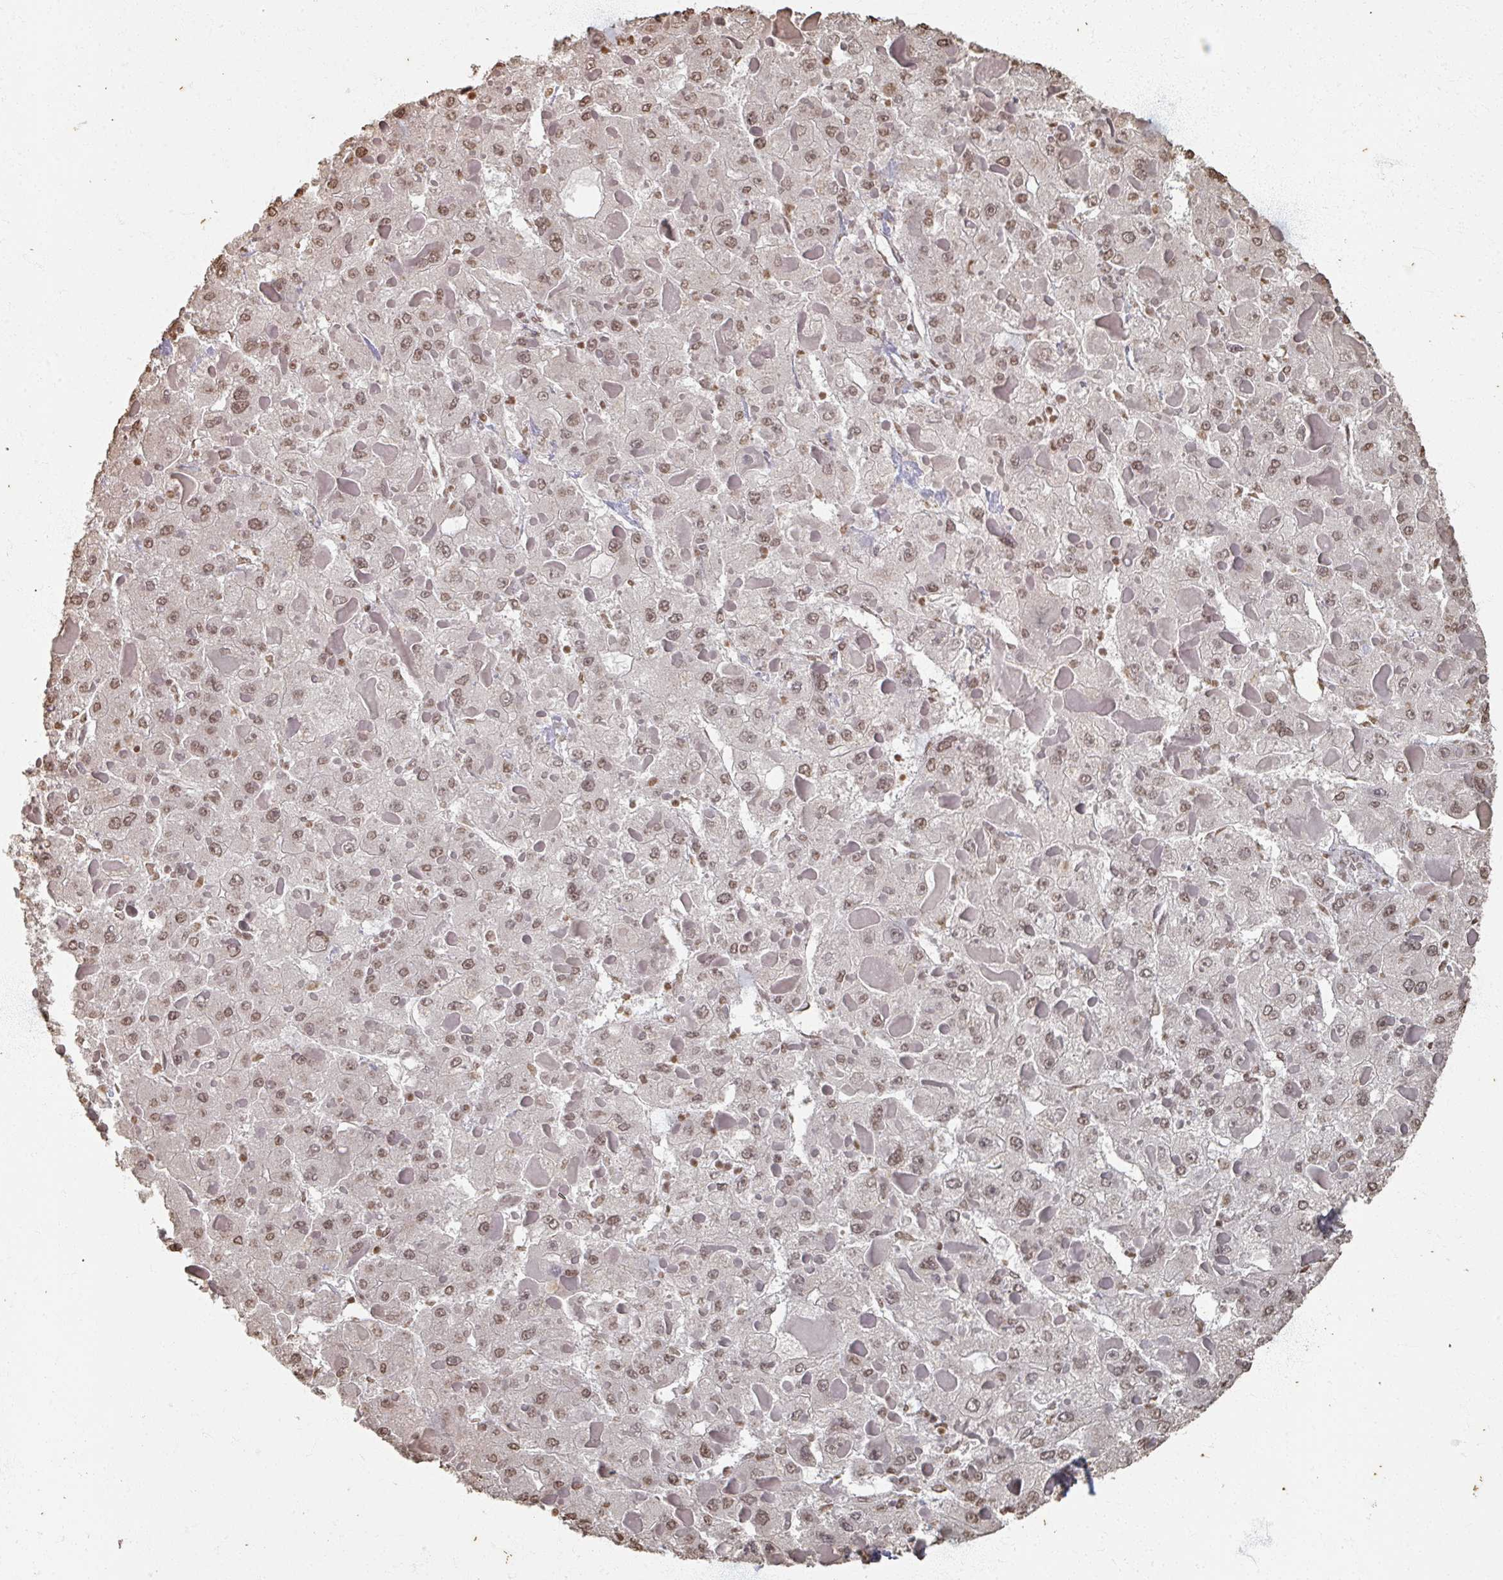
{"staining": {"intensity": "weak", "quantity": ">75%", "location": "nuclear"}, "tissue": "liver cancer", "cell_type": "Tumor cells", "image_type": "cancer", "snomed": [{"axis": "morphology", "description": "Carcinoma, Hepatocellular, NOS"}, {"axis": "topography", "description": "Liver"}], "caption": "IHC of liver cancer (hepatocellular carcinoma) demonstrates low levels of weak nuclear expression in about >75% of tumor cells.", "gene": "DCUN1D5", "patient": {"sex": "female", "age": 73}}